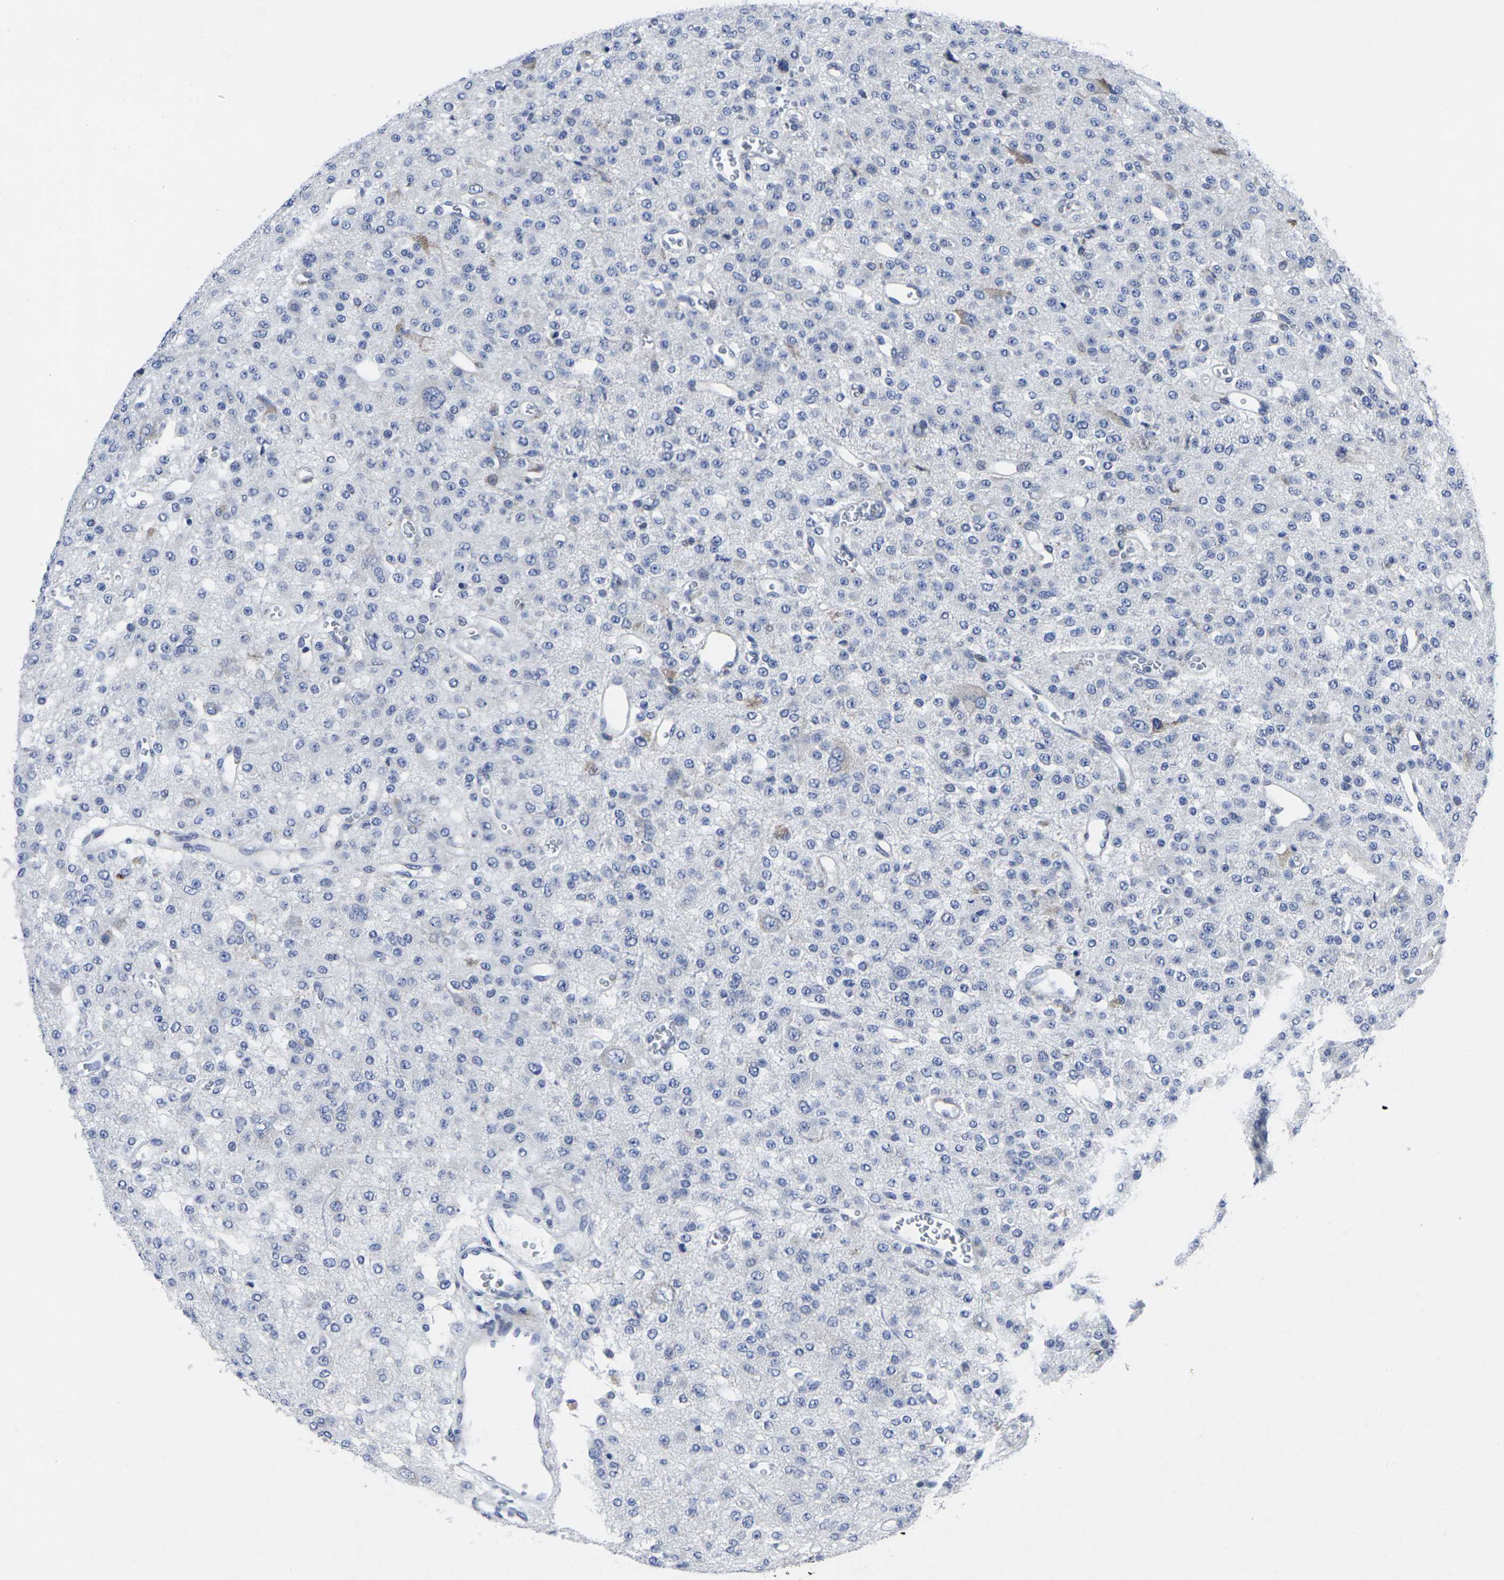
{"staining": {"intensity": "moderate", "quantity": "<25%", "location": "cytoplasmic/membranous"}, "tissue": "glioma", "cell_type": "Tumor cells", "image_type": "cancer", "snomed": [{"axis": "morphology", "description": "Glioma, malignant, Low grade"}, {"axis": "topography", "description": "Brain"}], "caption": "The histopathology image demonstrates staining of low-grade glioma (malignant), revealing moderate cytoplasmic/membranous protein positivity (brown color) within tumor cells.", "gene": "RPN1", "patient": {"sex": "male", "age": 38}}